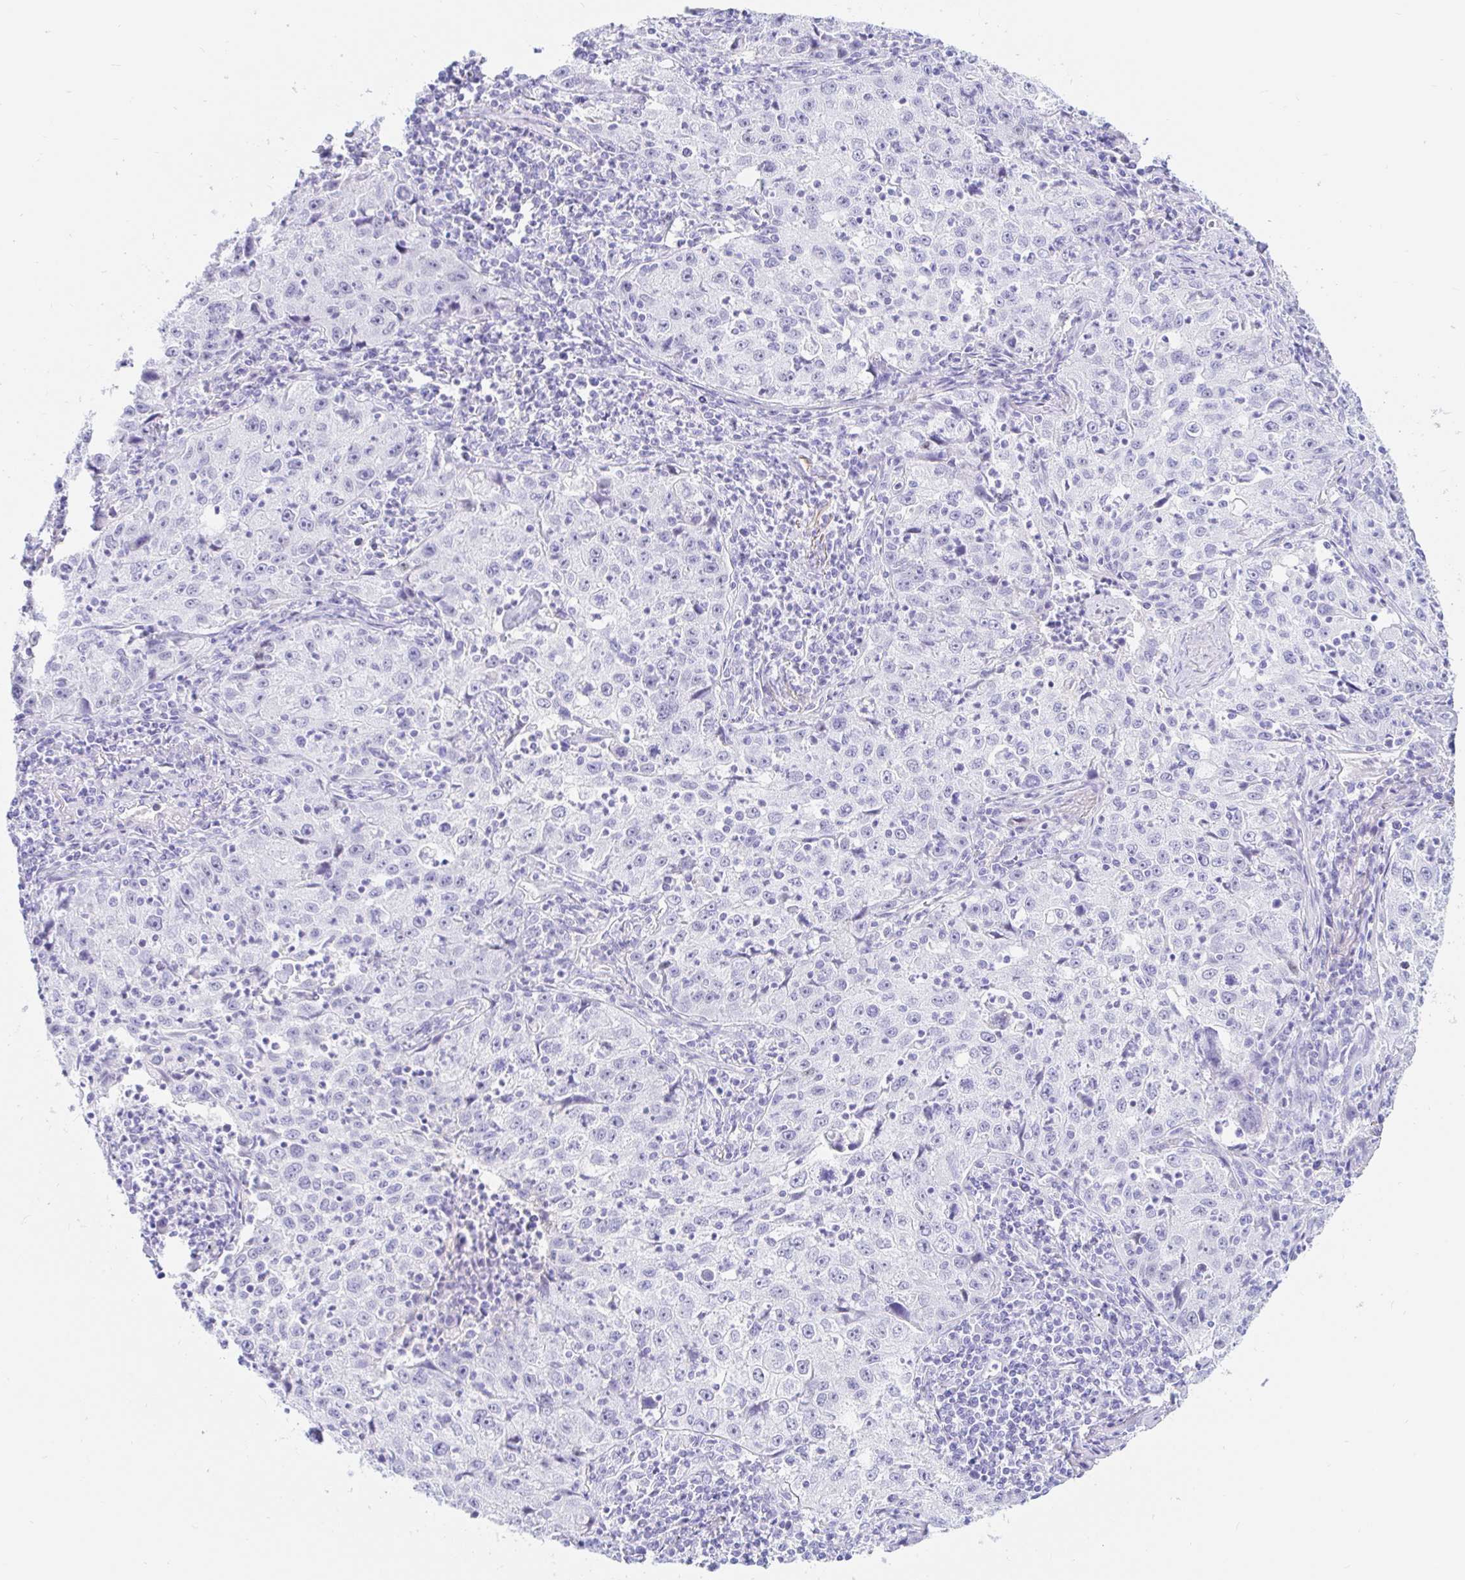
{"staining": {"intensity": "negative", "quantity": "none", "location": "none"}, "tissue": "lung cancer", "cell_type": "Tumor cells", "image_type": "cancer", "snomed": [{"axis": "morphology", "description": "Squamous cell carcinoma, NOS"}, {"axis": "topography", "description": "Lung"}], "caption": "DAB immunohistochemical staining of lung squamous cell carcinoma exhibits no significant expression in tumor cells. Brightfield microscopy of immunohistochemistry (IHC) stained with DAB (brown) and hematoxylin (blue), captured at high magnification.", "gene": "OR6T1", "patient": {"sex": "male", "age": 71}}